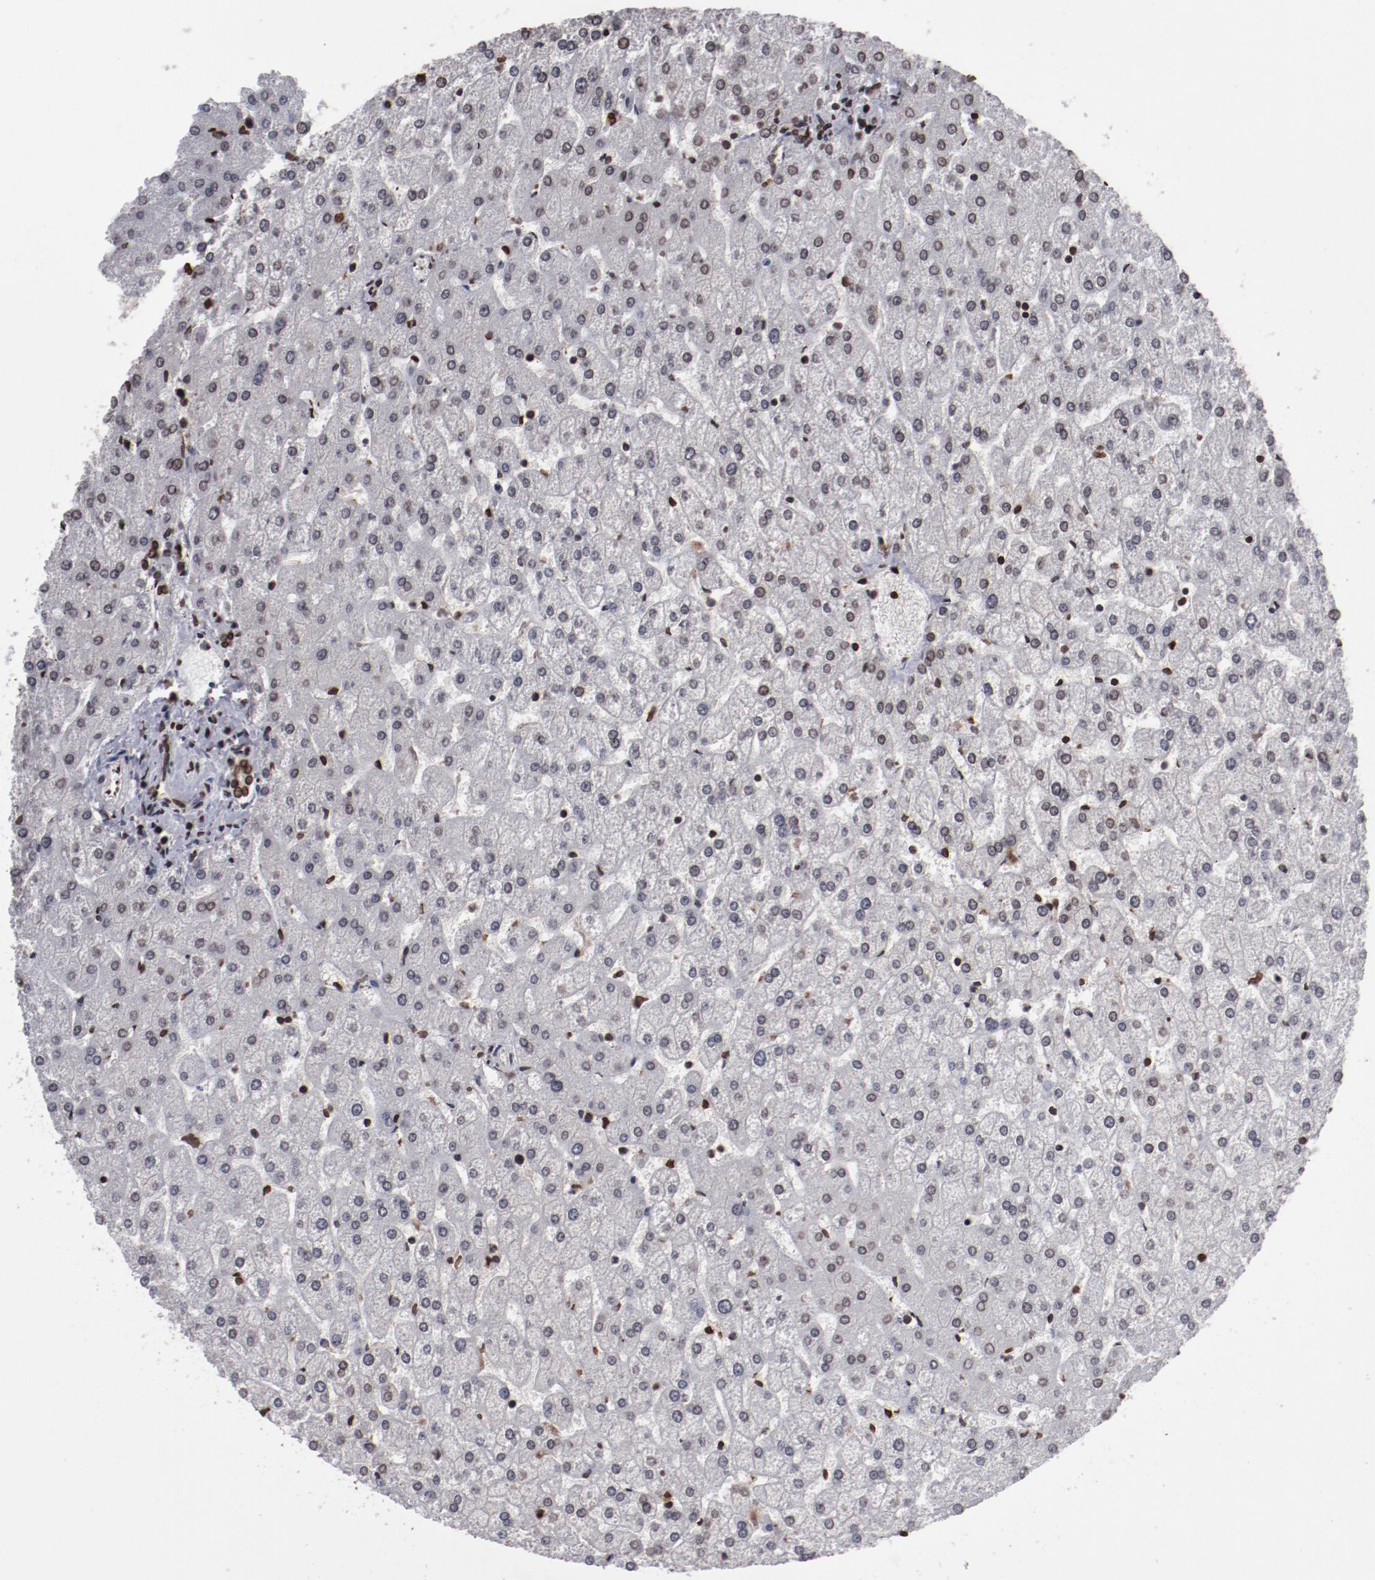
{"staining": {"intensity": "strong", "quantity": ">75%", "location": "nuclear"}, "tissue": "liver", "cell_type": "Cholangiocytes", "image_type": "normal", "snomed": [{"axis": "morphology", "description": "Normal tissue, NOS"}, {"axis": "topography", "description": "Liver"}], "caption": "High-power microscopy captured an immunohistochemistry (IHC) histopathology image of benign liver, revealing strong nuclear staining in about >75% of cholangiocytes. (DAB (3,3'-diaminobenzidine) IHC, brown staining for protein, blue staining for nuclei).", "gene": "AKT1", "patient": {"sex": "female", "age": 32}}